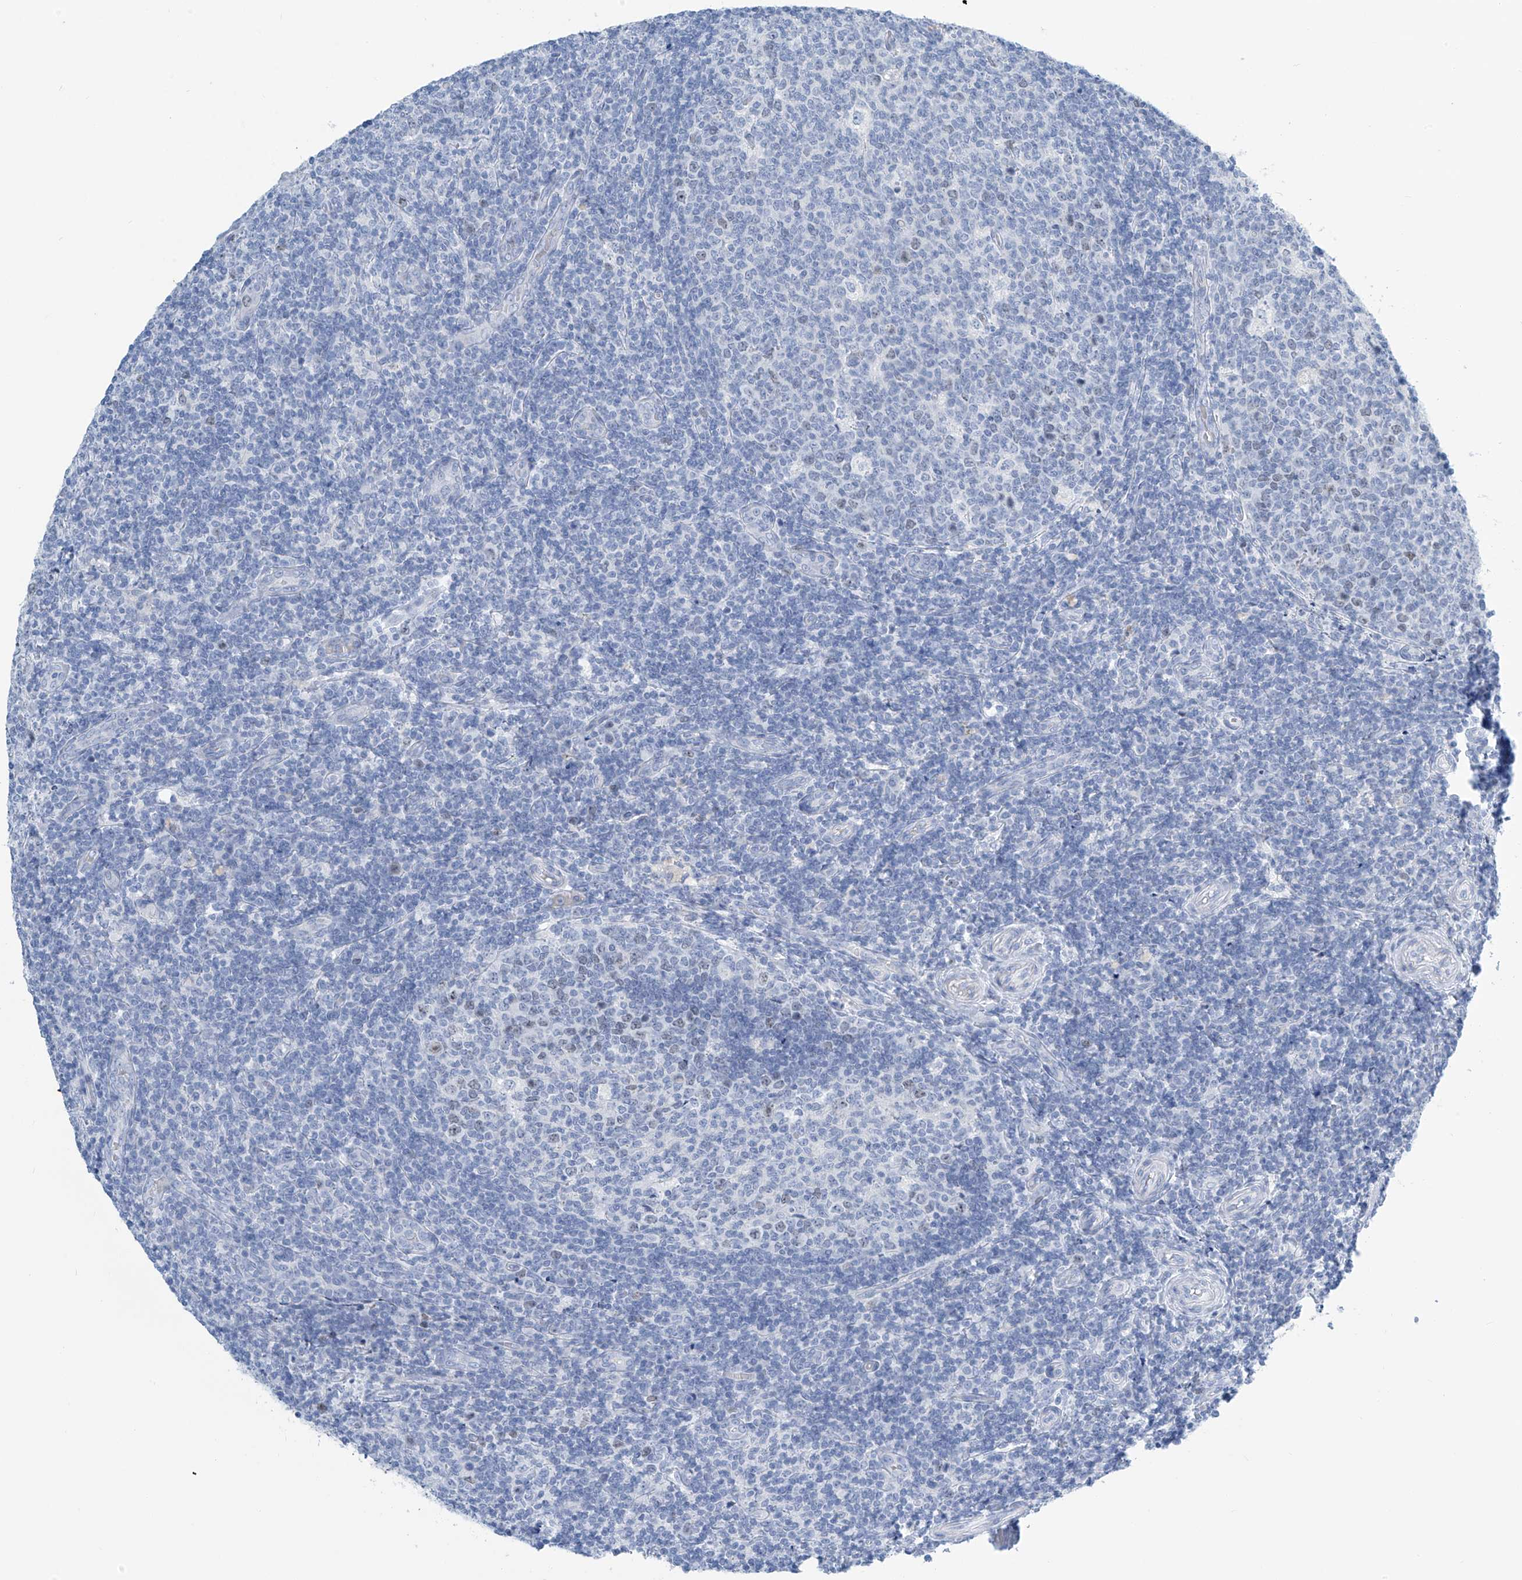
{"staining": {"intensity": "weak", "quantity": "<25%", "location": "nuclear"}, "tissue": "tonsil", "cell_type": "Germinal center cells", "image_type": "normal", "snomed": [{"axis": "morphology", "description": "Normal tissue, NOS"}, {"axis": "topography", "description": "Tonsil"}], "caption": "Immunohistochemistry of unremarkable human tonsil shows no staining in germinal center cells.", "gene": "SGO2", "patient": {"sex": "female", "age": 19}}